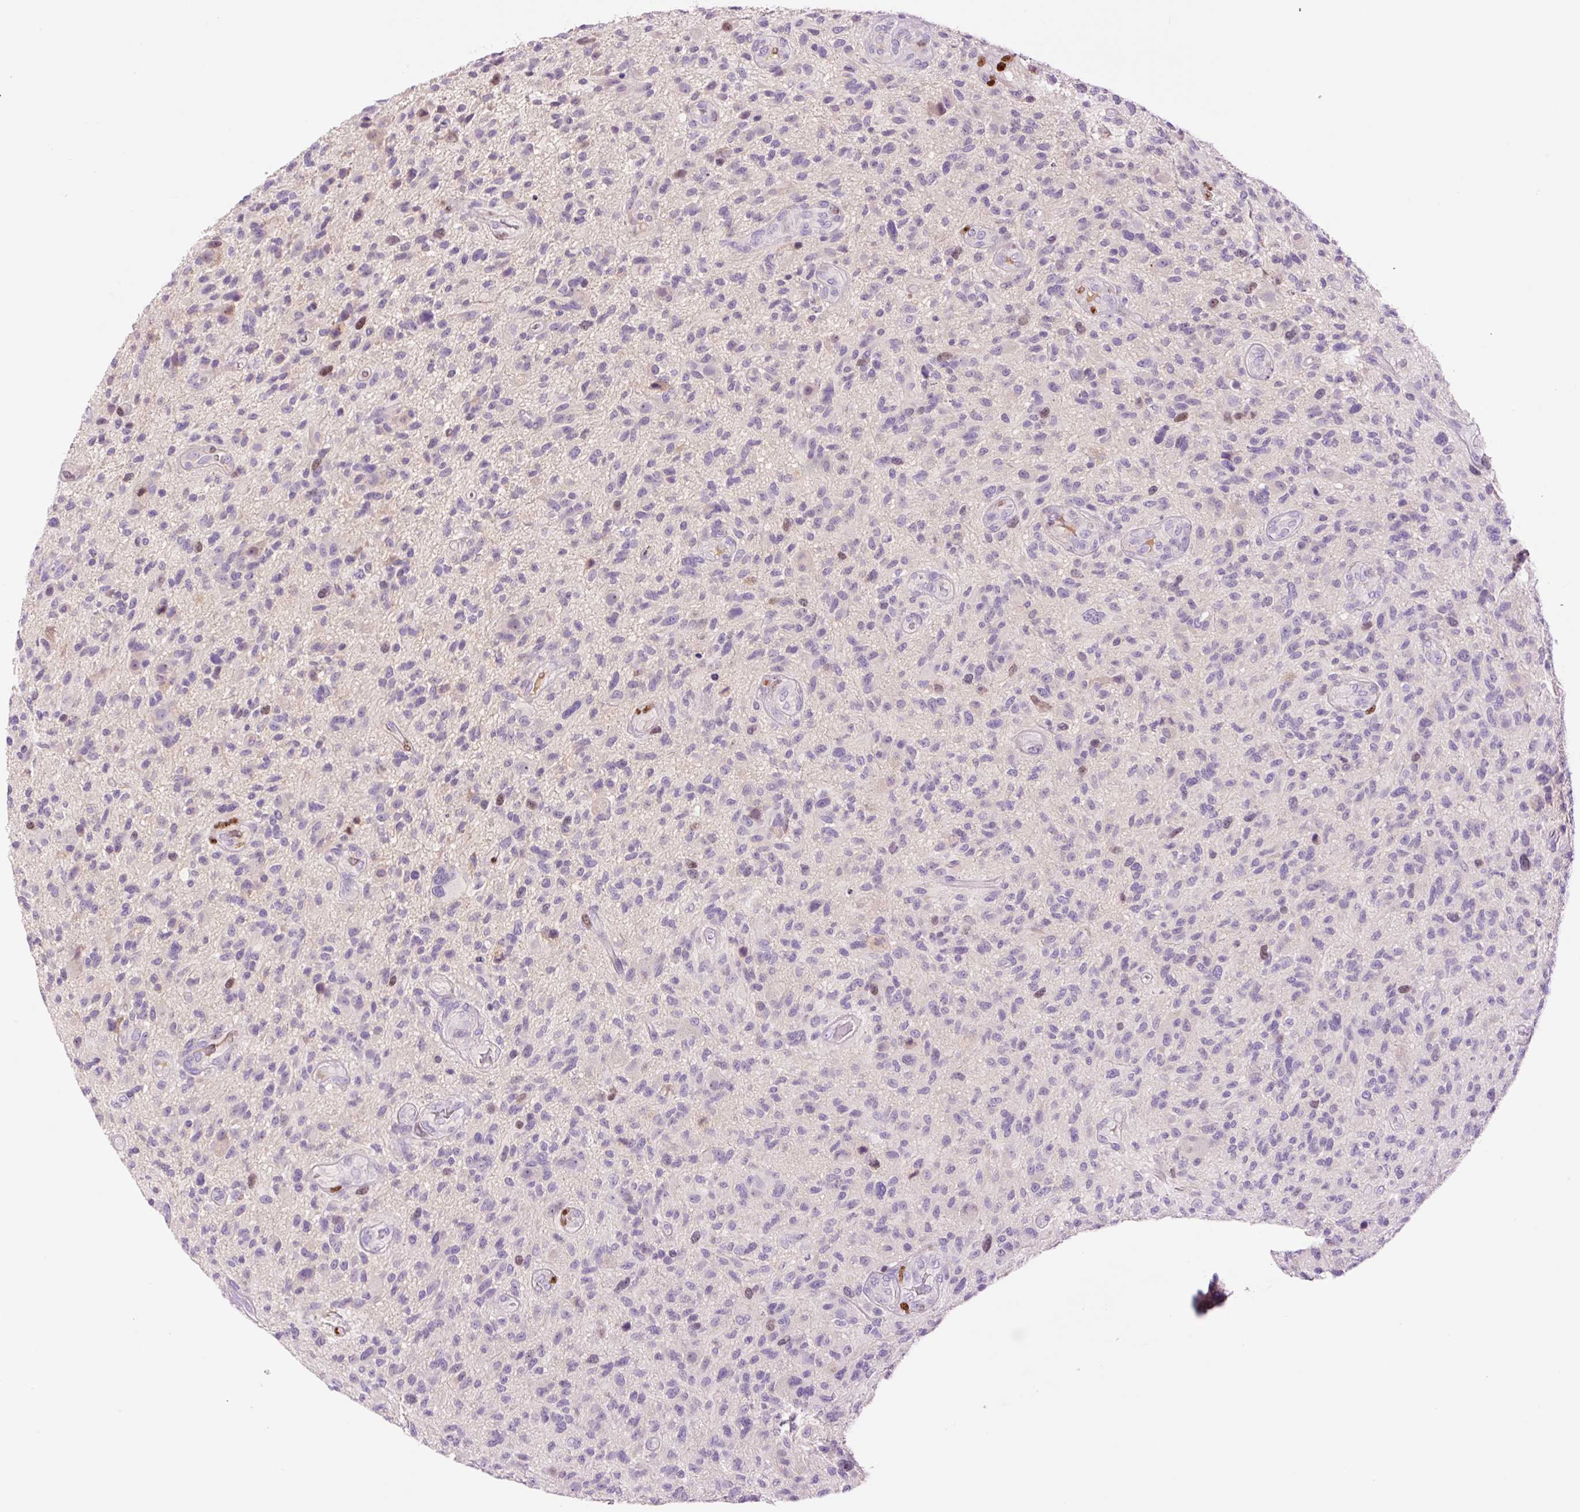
{"staining": {"intensity": "negative", "quantity": "none", "location": "none"}, "tissue": "glioma", "cell_type": "Tumor cells", "image_type": "cancer", "snomed": [{"axis": "morphology", "description": "Glioma, malignant, High grade"}, {"axis": "topography", "description": "Brain"}], "caption": "Malignant glioma (high-grade) was stained to show a protein in brown. There is no significant positivity in tumor cells.", "gene": "DPPA4", "patient": {"sex": "male", "age": 47}}